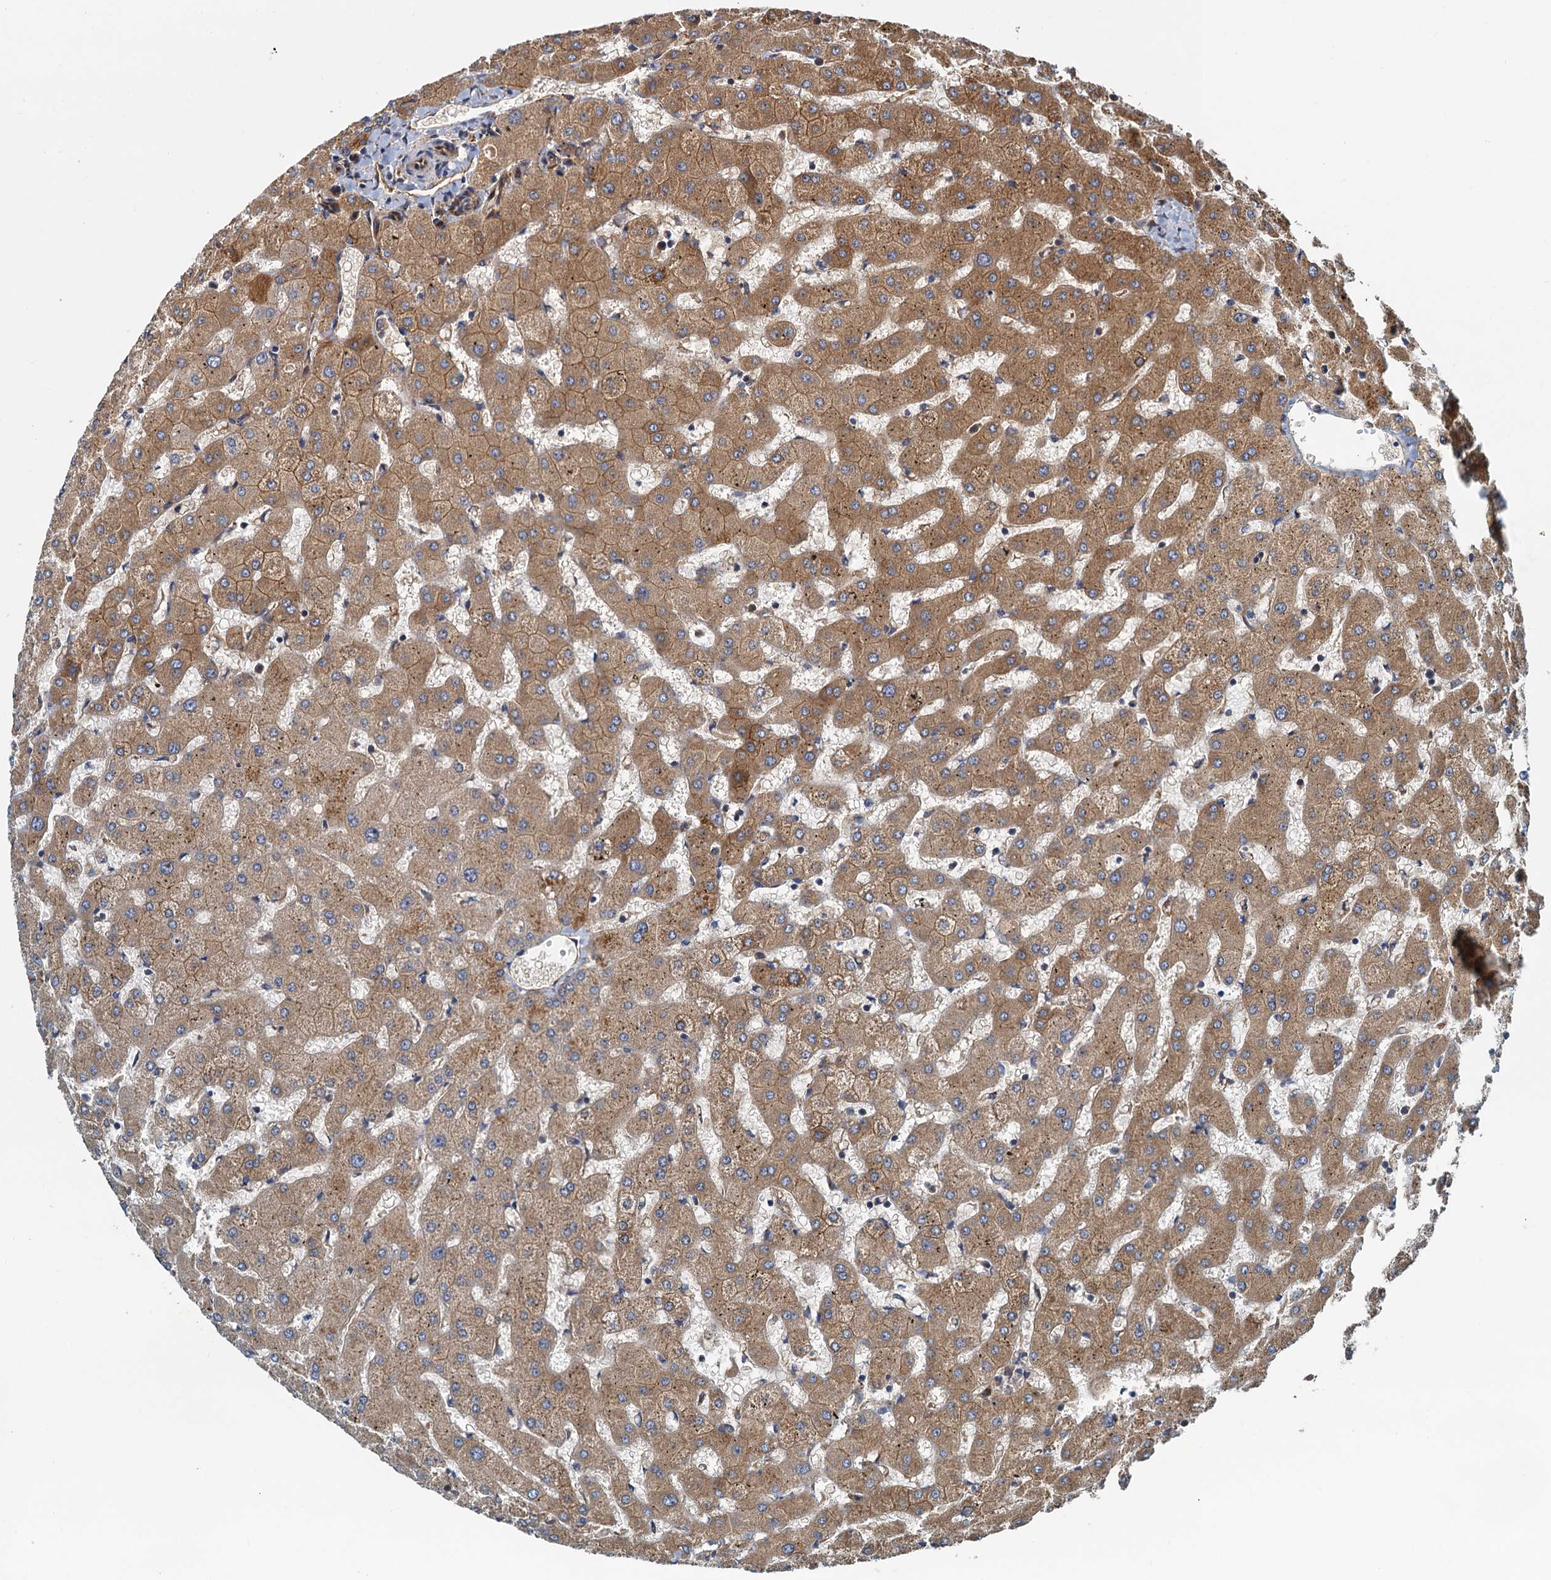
{"staining": {"intensity": "moderate", "quantity": ">75%", "location": "cytoplasmic/membranous"}, "tissue": "liver", "cell_type": "Cholangiocytes", "image_type": "normal", "snomed": [{"axis": "morphology", "description": "Normal tissue, NOS"}, {"axis": "topography", "description": "Liver"}], "caption": "This micrograph exhibits IHC staining of benign liver, with medium moderate cytoplasmic/membranous positivity in approximately >75% of cholangiocytes.", "gene": "NIPAL3", "patient": {"sex": "female", "age": 63}}